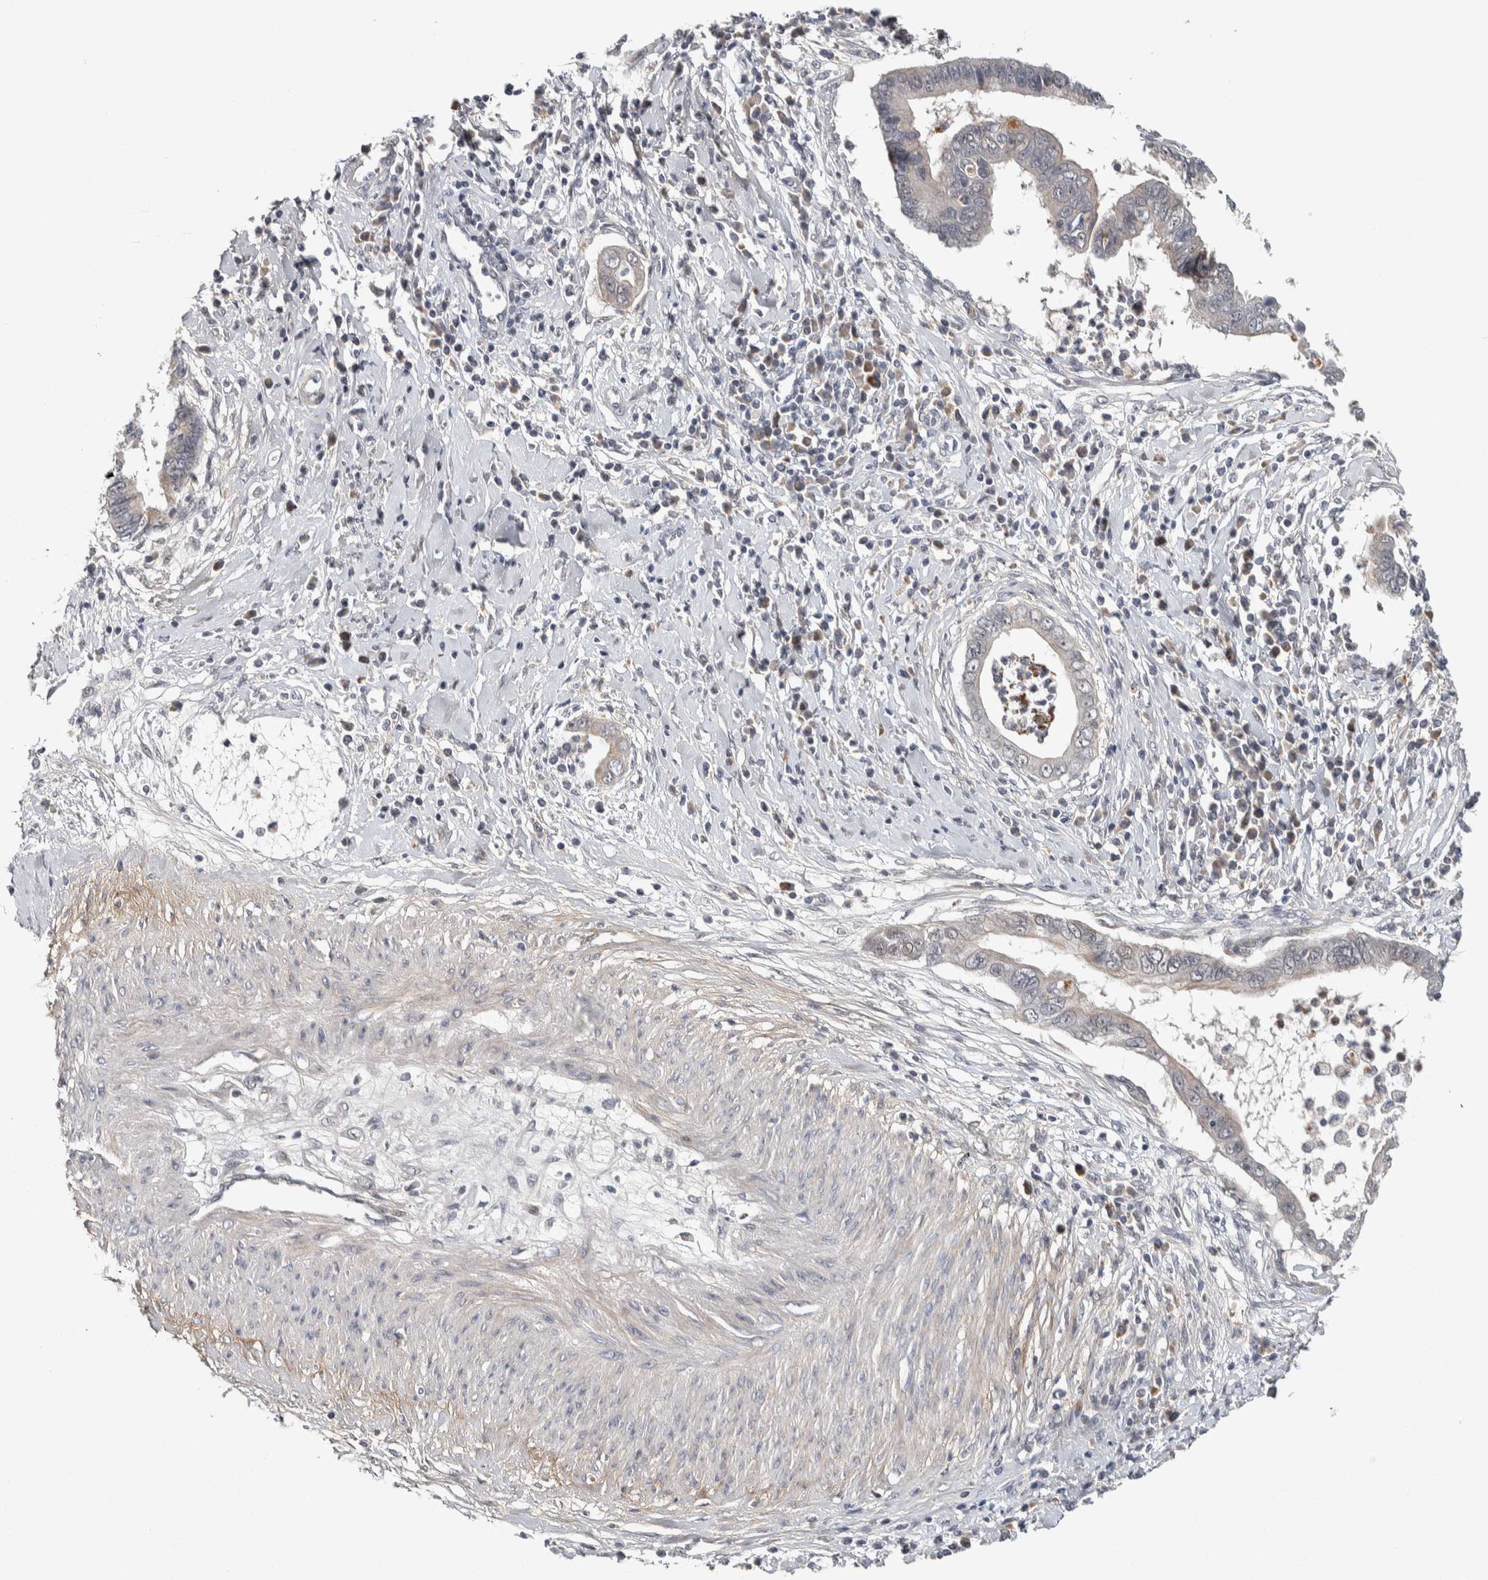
{"staining": {"intensity": "weak", "quantity": "<25%", "location": "cytoplasmic/membranous,nuclear"}, "tissue": "cervical cancer", "cell_type": "Tumor cells", "image_type": "cancer", "snomed": [{"axis": "morphology", "description": "Adenocarcinoma, NOS"}, {"axis": "topography", "description": "Cervix"}], "caption": "Immunohistochemical staining of human adenocarcinoma (cervical) exhibits no significant staining in tumor cells.", "gene": "ASPN", "patient": {"sex": "female", "age": 44}}